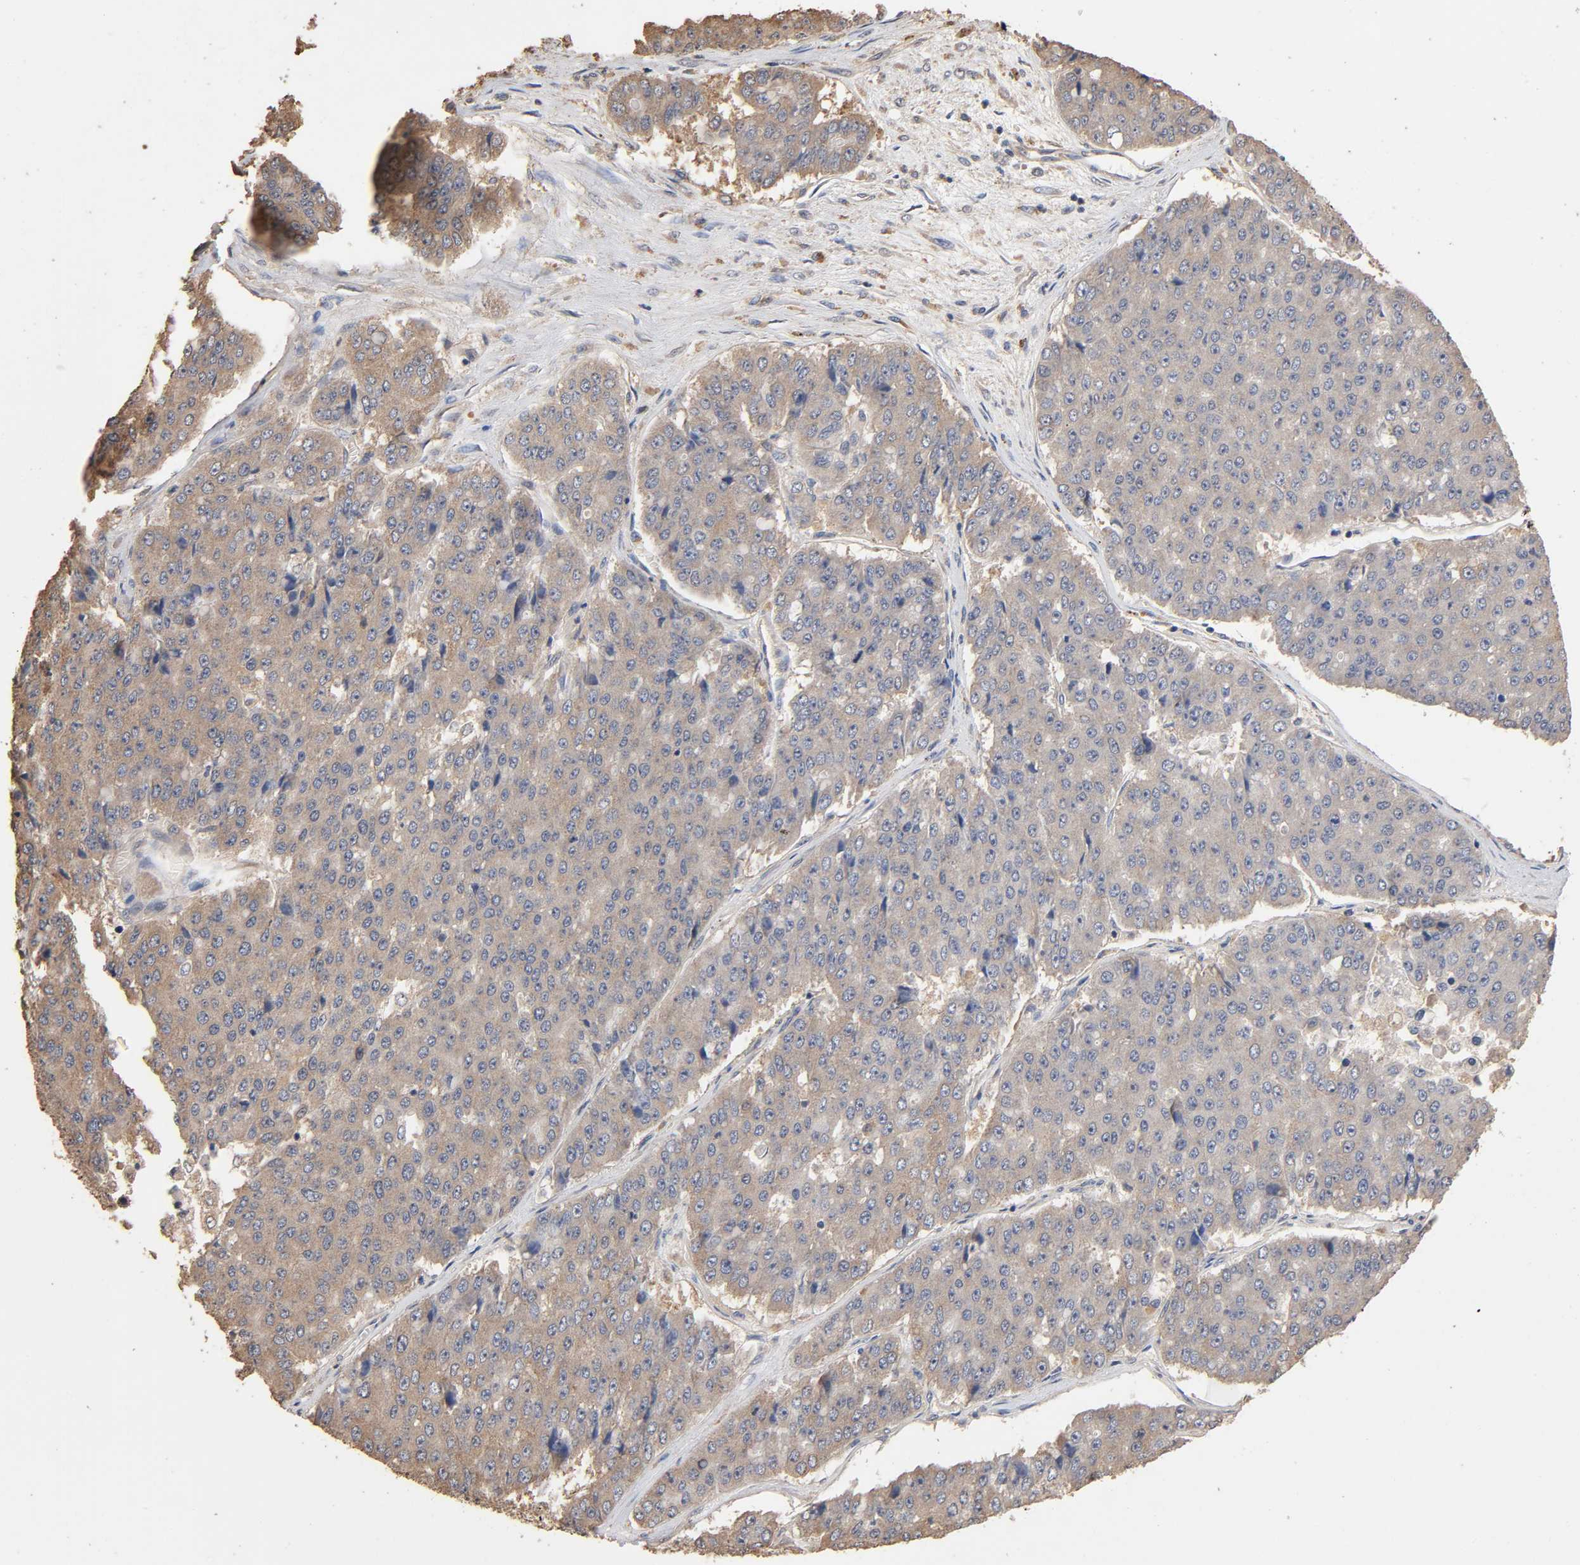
{"staining": {"intensity": "weak", "quantity": ">75%", "location": "cytoplasmic/membranous"}, "tissue": "pancreatic cancer", "cell_type": "Tumor cells", "image_type": "cancer", "snomed": [{"axis": "morphology", "description": "Adenocarcinoma, NOS"}, {"axis": "topography", "description": "Pancreas"}], "caption": "Brown immunohistochemical staining in human pancreatic adenocarcinoma shows weak cytoplasmic/membranous positivity in approximately >75% of tumor cells.", "gene": "ARHGEF7", "patient": {"sex": "male", "age": 50}}